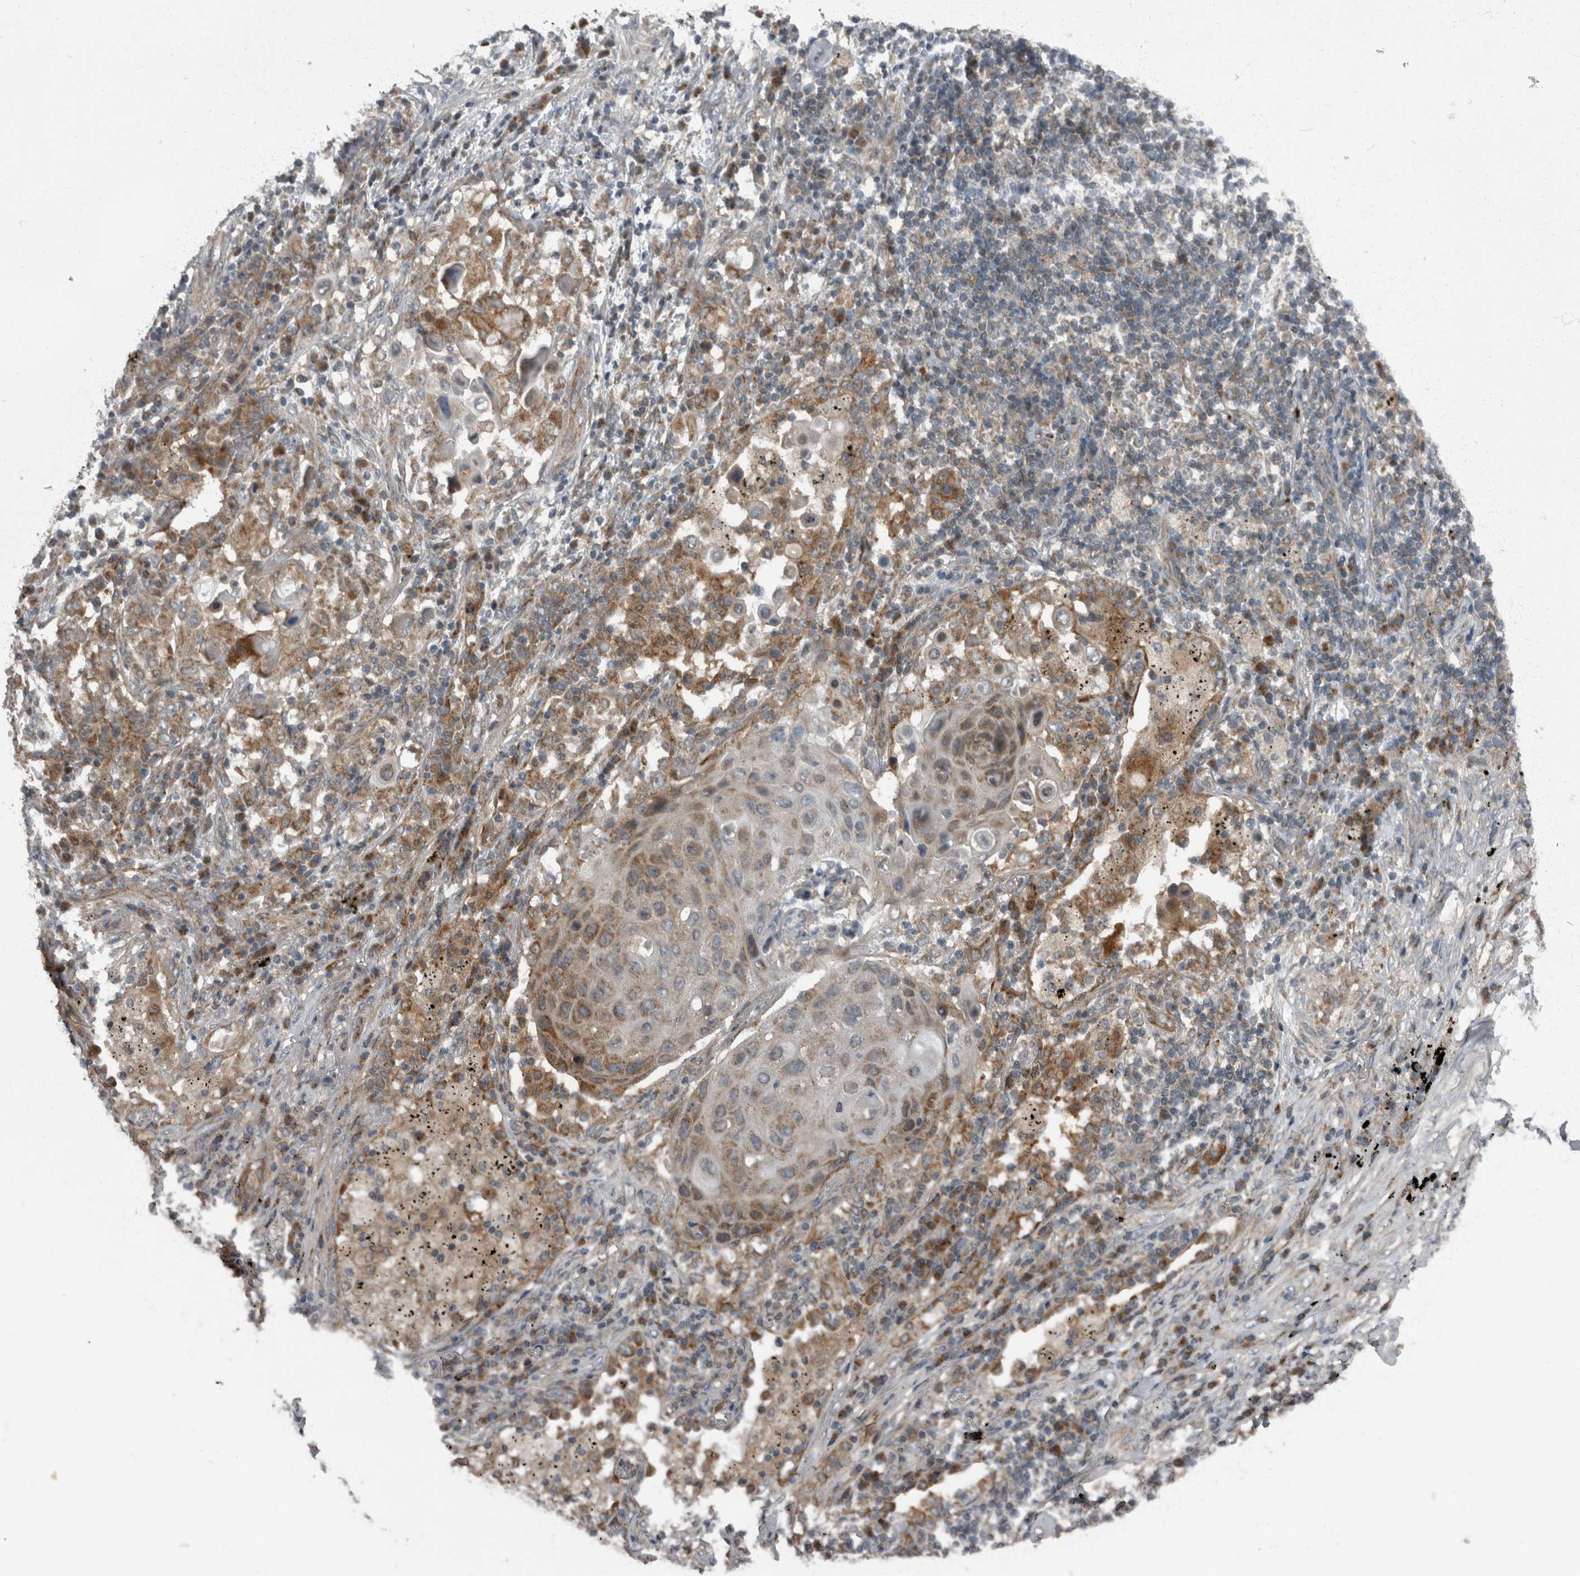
{"staining": {"intensity": "moderate", "quantity": "25%-75%", "location": "cytoplasmic/membranous"}, "tissue": "lung cancer", "cell_type": "Tumor cells", "image_type": "cancer", "snomed": [{"axis": "morphology", "description": "Squamous cell carcinoma, NOS"}, {"axis": "topography", "description": "Lung"}], "caption": "About 25%-75% of tumor cells in lung squamous cell carcinoma demonstrate moderate cytoplasmic/membranous protein expression as visualized by brown immunohistochemical staining.", "gene": "RABGGTB", "patient": {"sex": "female", "age": 63}}